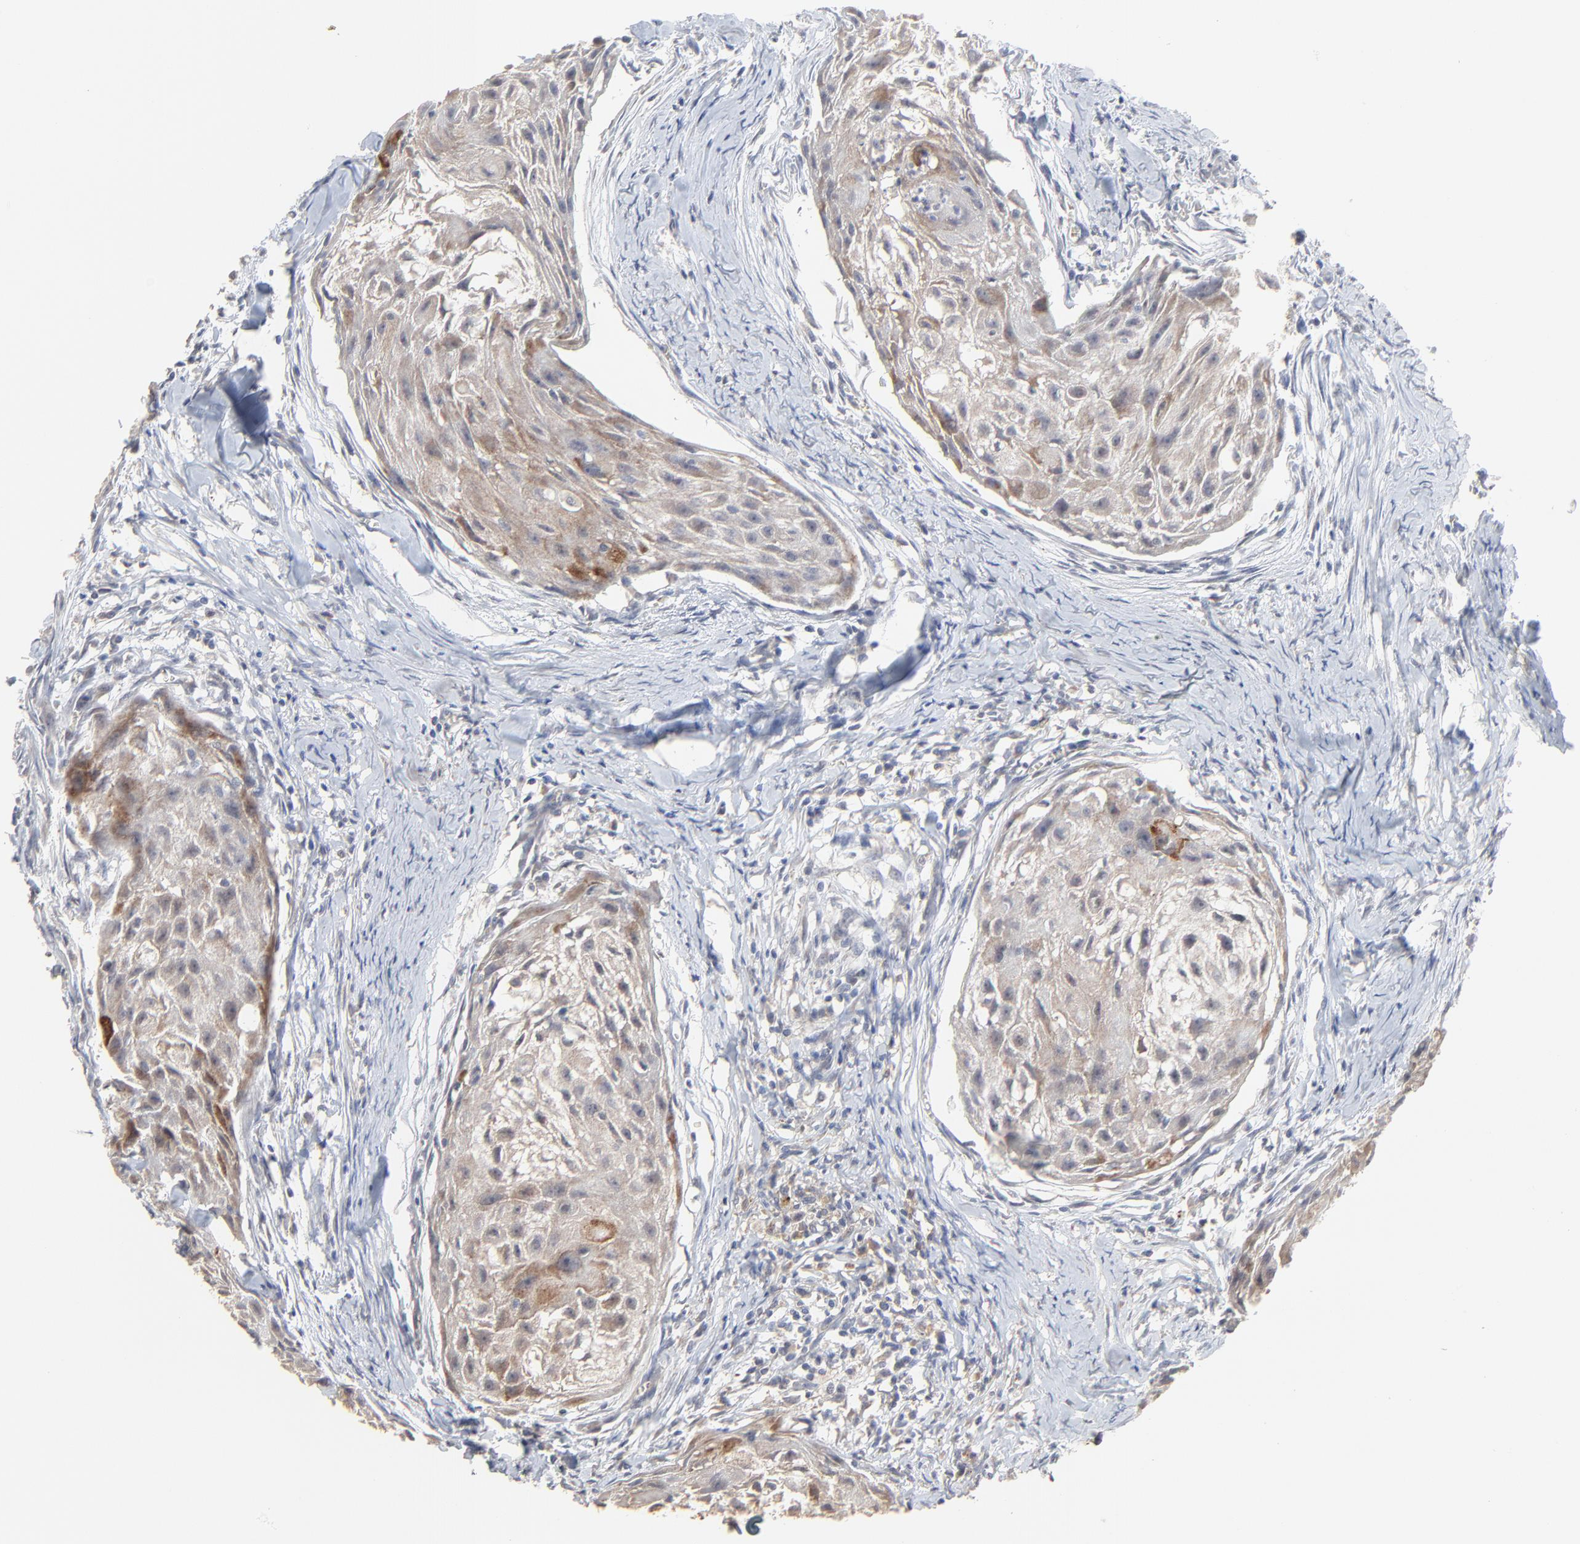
{"staining": {"intensity": "weak", "quantity": ">75%", "location": "cytoplasmic/membranous"}, "tissue": "head and neck cancer", "cell_type": "Tumor cells", "image_type": "cancer", "snomed": [{"axis": "morphology", "description": "Squamous cell carcinoma, NOS"}, {"axis": "topography", "description": "Head-Neck"}], "caption": "Tumor cells display low levels of weak cytoplasmic/membranous positivity in approximately >75% of cells in head and neck squamous cell carcinoma.", "gene": "FANCB", "patient": {"sex": "male", "age": 64}}